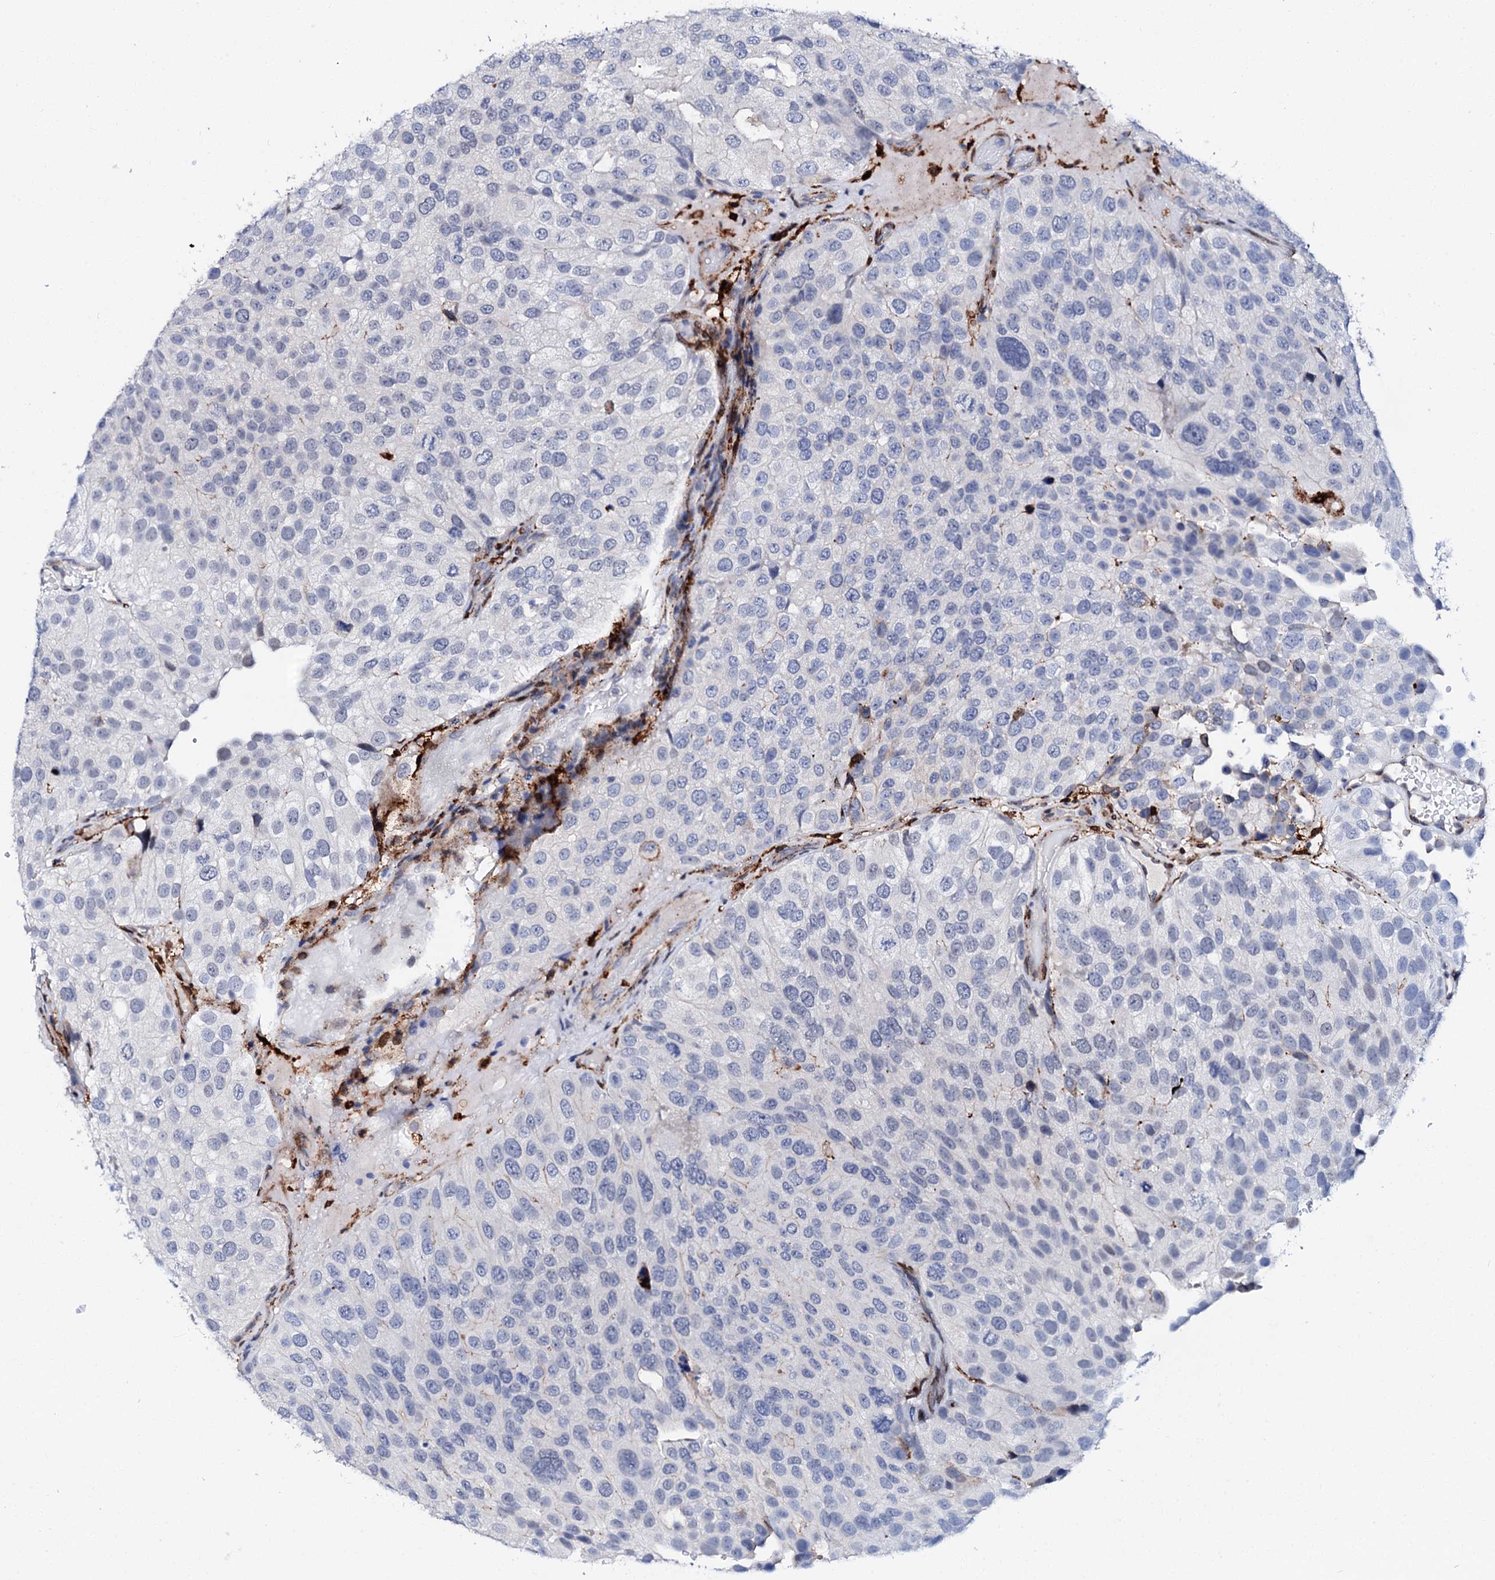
{"staining": {"intensity": "negative", "quantity": "none", "location": "none"}, "tissue": "urothelial cancer", "cell_type": "Tumor cells", "image_type": "cancer", "snomed": [{"axis": "morphology", "description": "Urothelial carcinoma, Low grade"}, {"axis": "topography", "description": "Urinary bladder"}], "caption": "The micrograph exhibits no significant expression in tumor cells of urothelial carcinoma (low-grade).", "gene": "MED13L", "patient": {"sex": "male", "age": 78}}